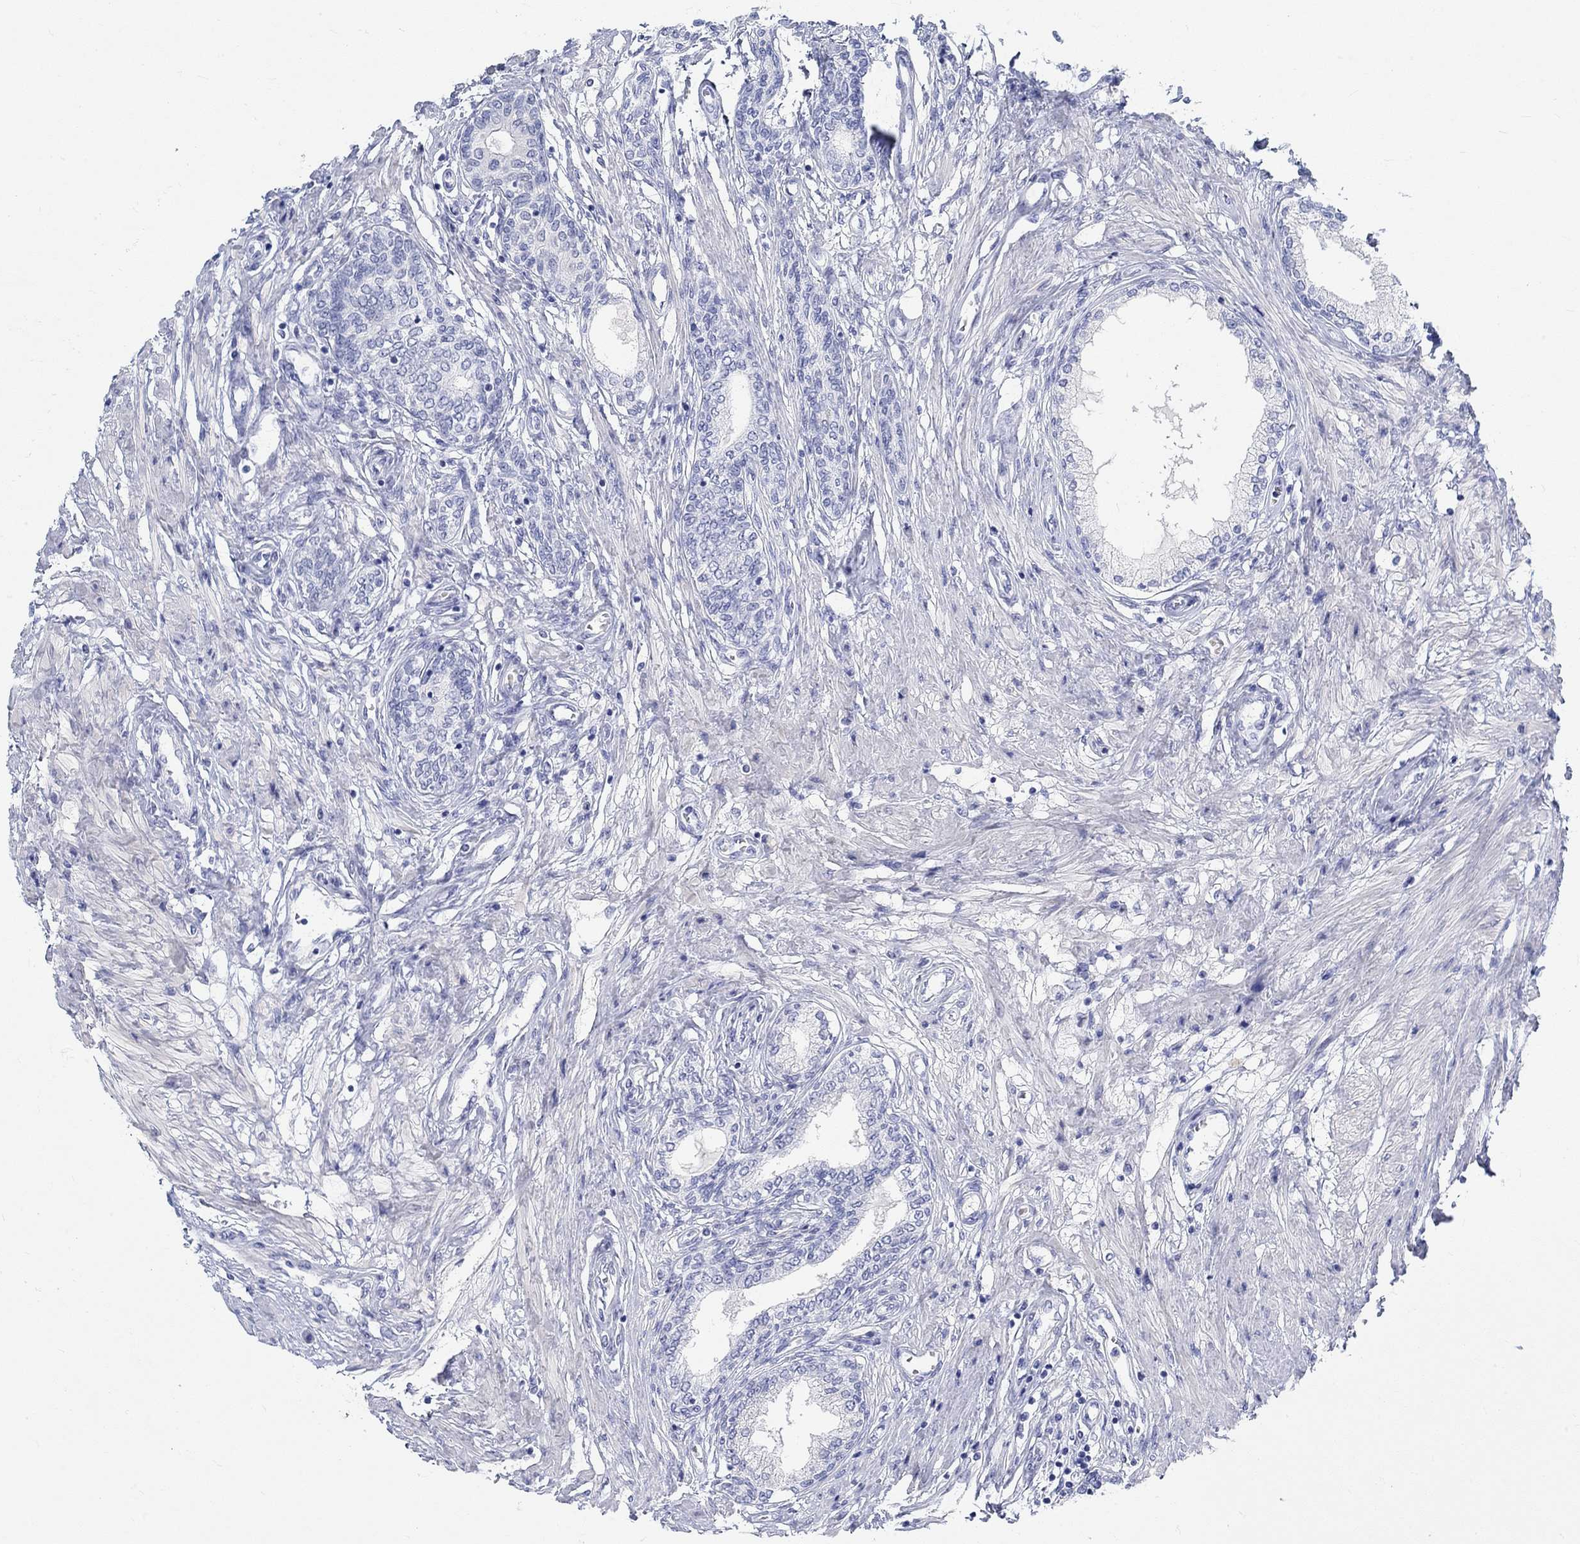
{"staining": {"intensity": "negative", "quantity": "none", "location": "none"}, "tissue": "prostate cancer", "cell_type": "Tumor cells", "image_type": "cancer", "snomed": [{"axis": "morphology", "description": "Adenocarcinoma, Low grade"}, {"axis": "topography", "description": "Prostate and seminal vesicle, NOS"}], "caption": "Adenocarcinoma (low-grade) (prostate) was stained to show a protein in brown. There is no significant positivity in tumor cells. (DAB immunohistochemistry with hematoxylin counter stain).", "gene": "GRIA3", "patient": {"sex": "male", "age": 61}}